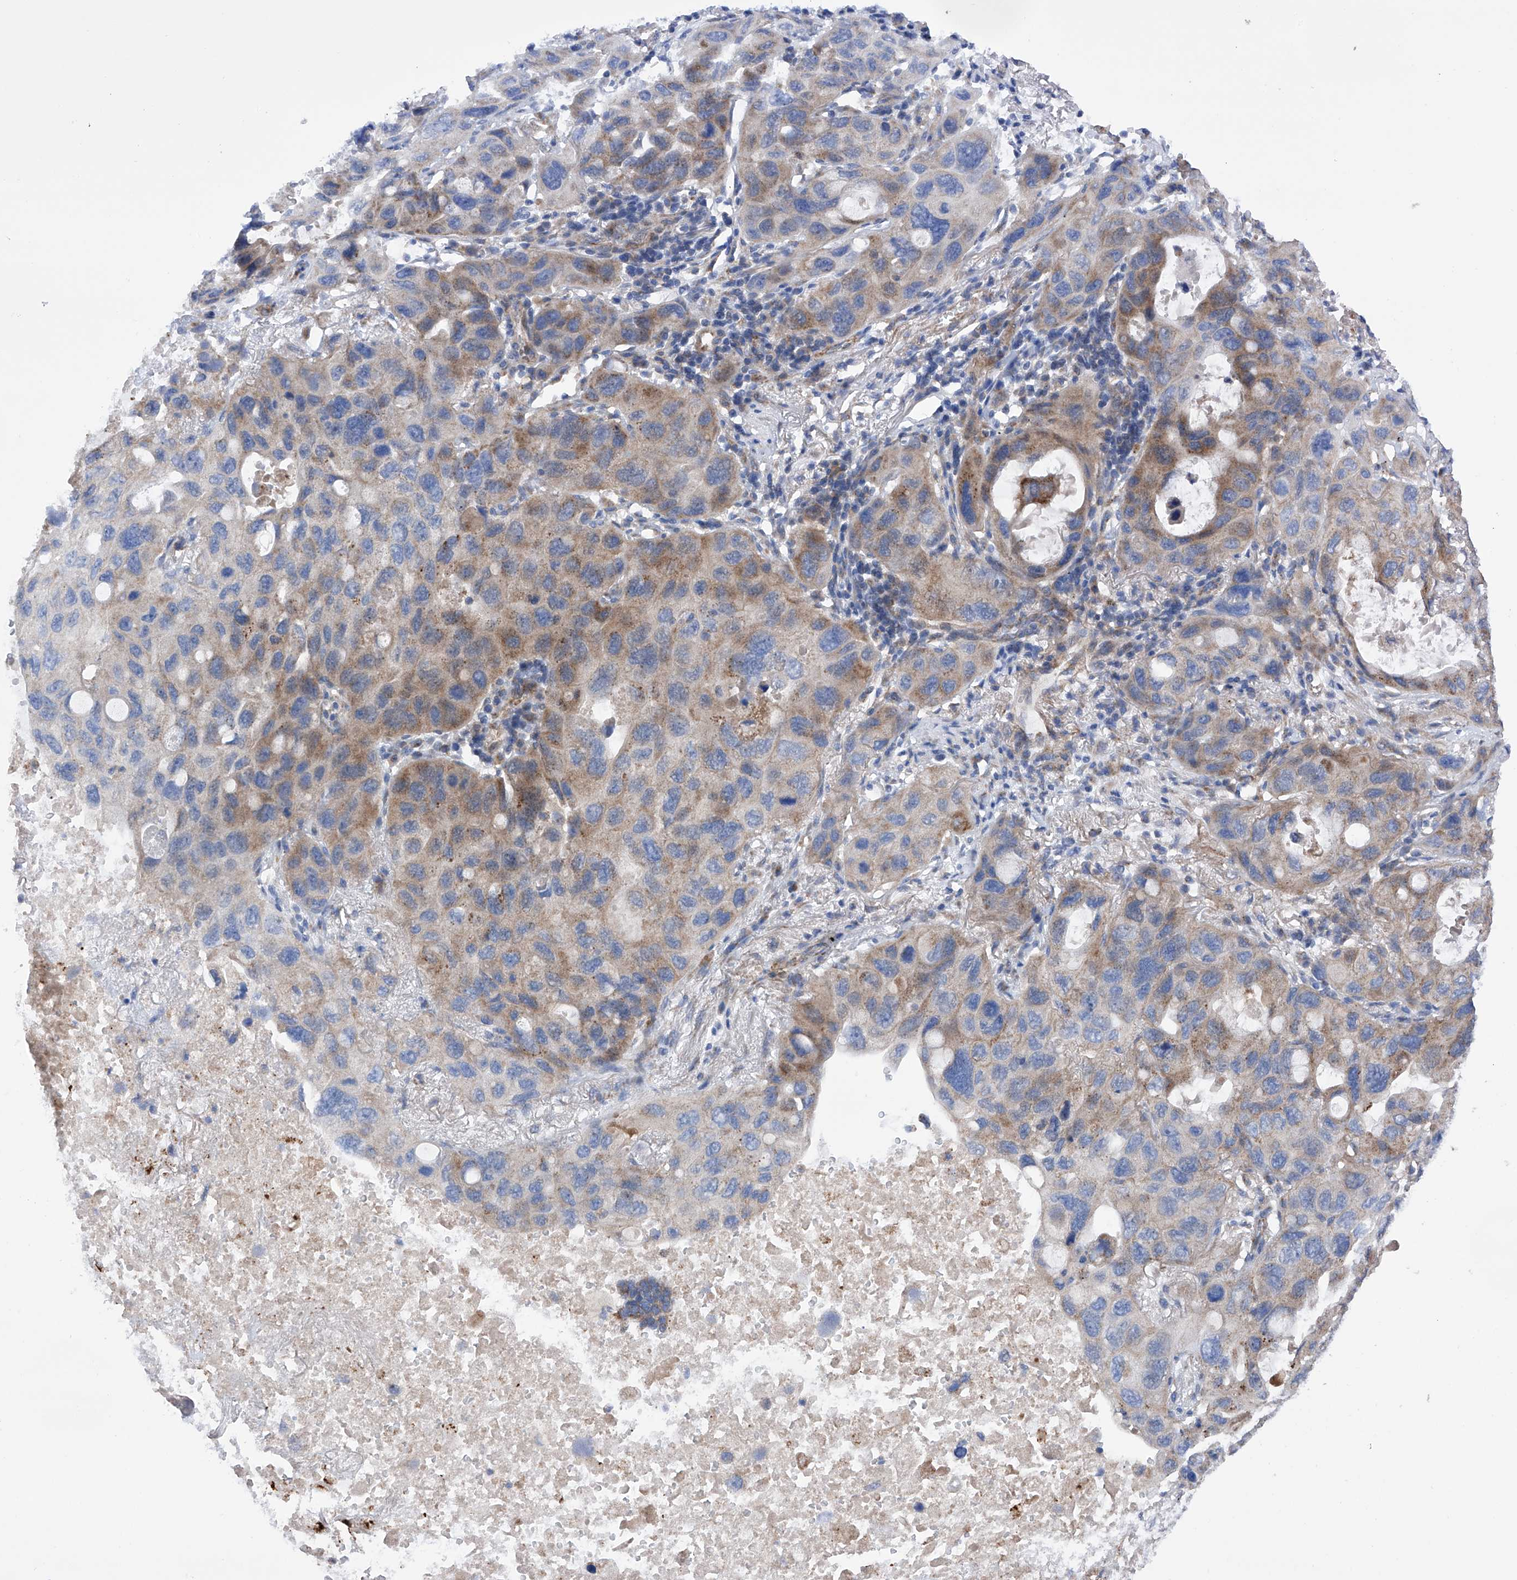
{"staining": {"intensity": "moderate", "quantity": "<25%", "location": "cytoplasmic/membranous"}, "tissue": "lung cancer", "cell_type": "Tumor cells", "image_type": "cancer", "snomed": [{"axis": "morphology", "description": "Squamous cell carcinoma, NOS"}, {"axis": "topography", "description": "Lung"}], "caption": "Protein expression analysis of lung cancer (squamous cell carcinoma) shows moderate cytoplasmic/membranous staining in approximately <25% of tumor cells. (Brightfield microscopy of DAB IHC at high magnification).", "gene": "EFCAB2", "patient": {"sex": "female", "age": 73}}